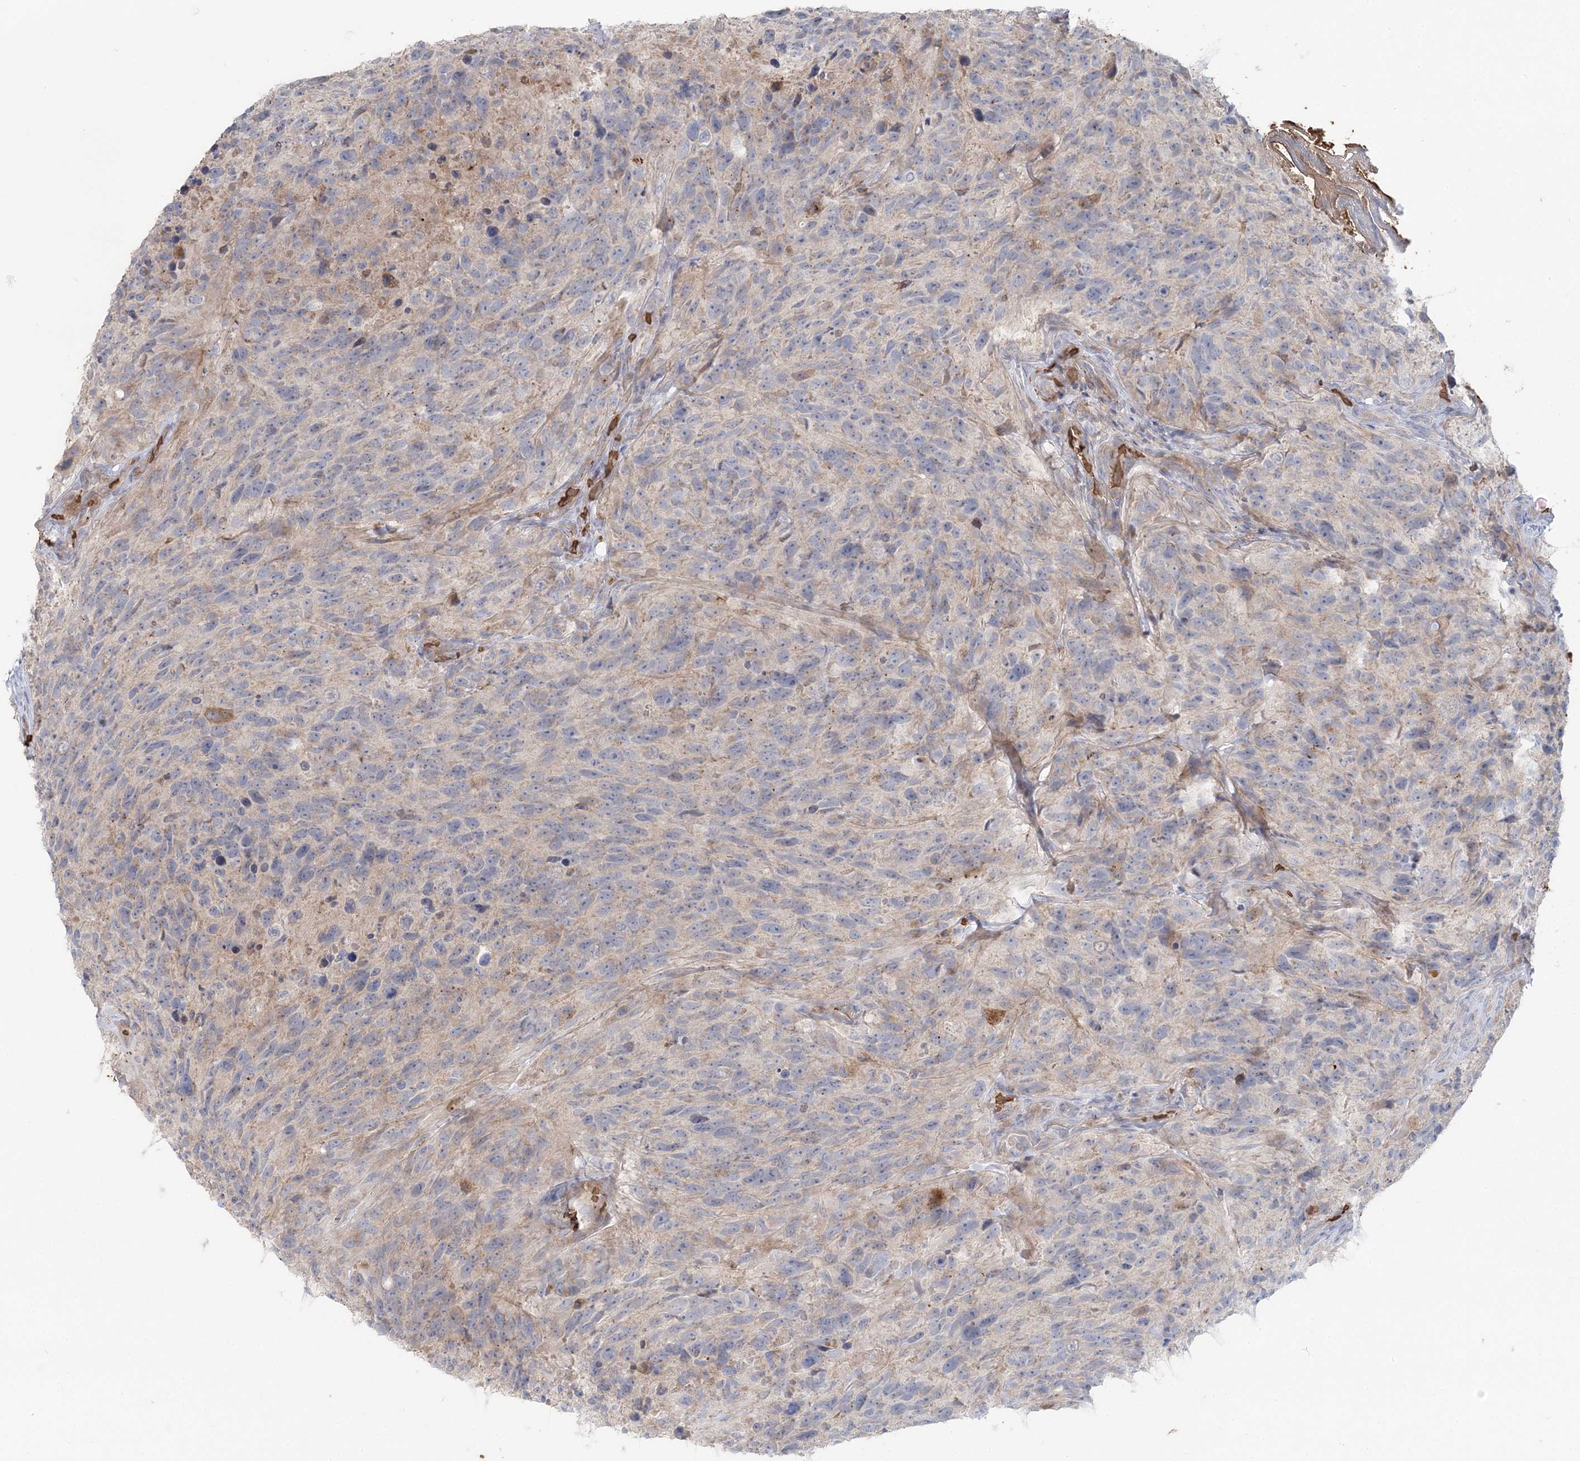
{"staining": {"intensity": "negative", "quantity": "none", "location": "none"}, "tissue": "glioma", "cell_type": "Tumor cells", "image_type": "cancer", "snomed": [{"axis": "morphology", "description": "Glioma, malignant, High grade"}, {"axis": "topography", "description": "Brain"}], "caption": "Image shows no significant protein positivity in tumor cells of high-grade glioma (malignant). (DAB (3,3'-diaminobenzidine) IHC with hematoxylin counter stain).", "gene": "SERINC1", "patient": {"sex": "male", "age": 69}}